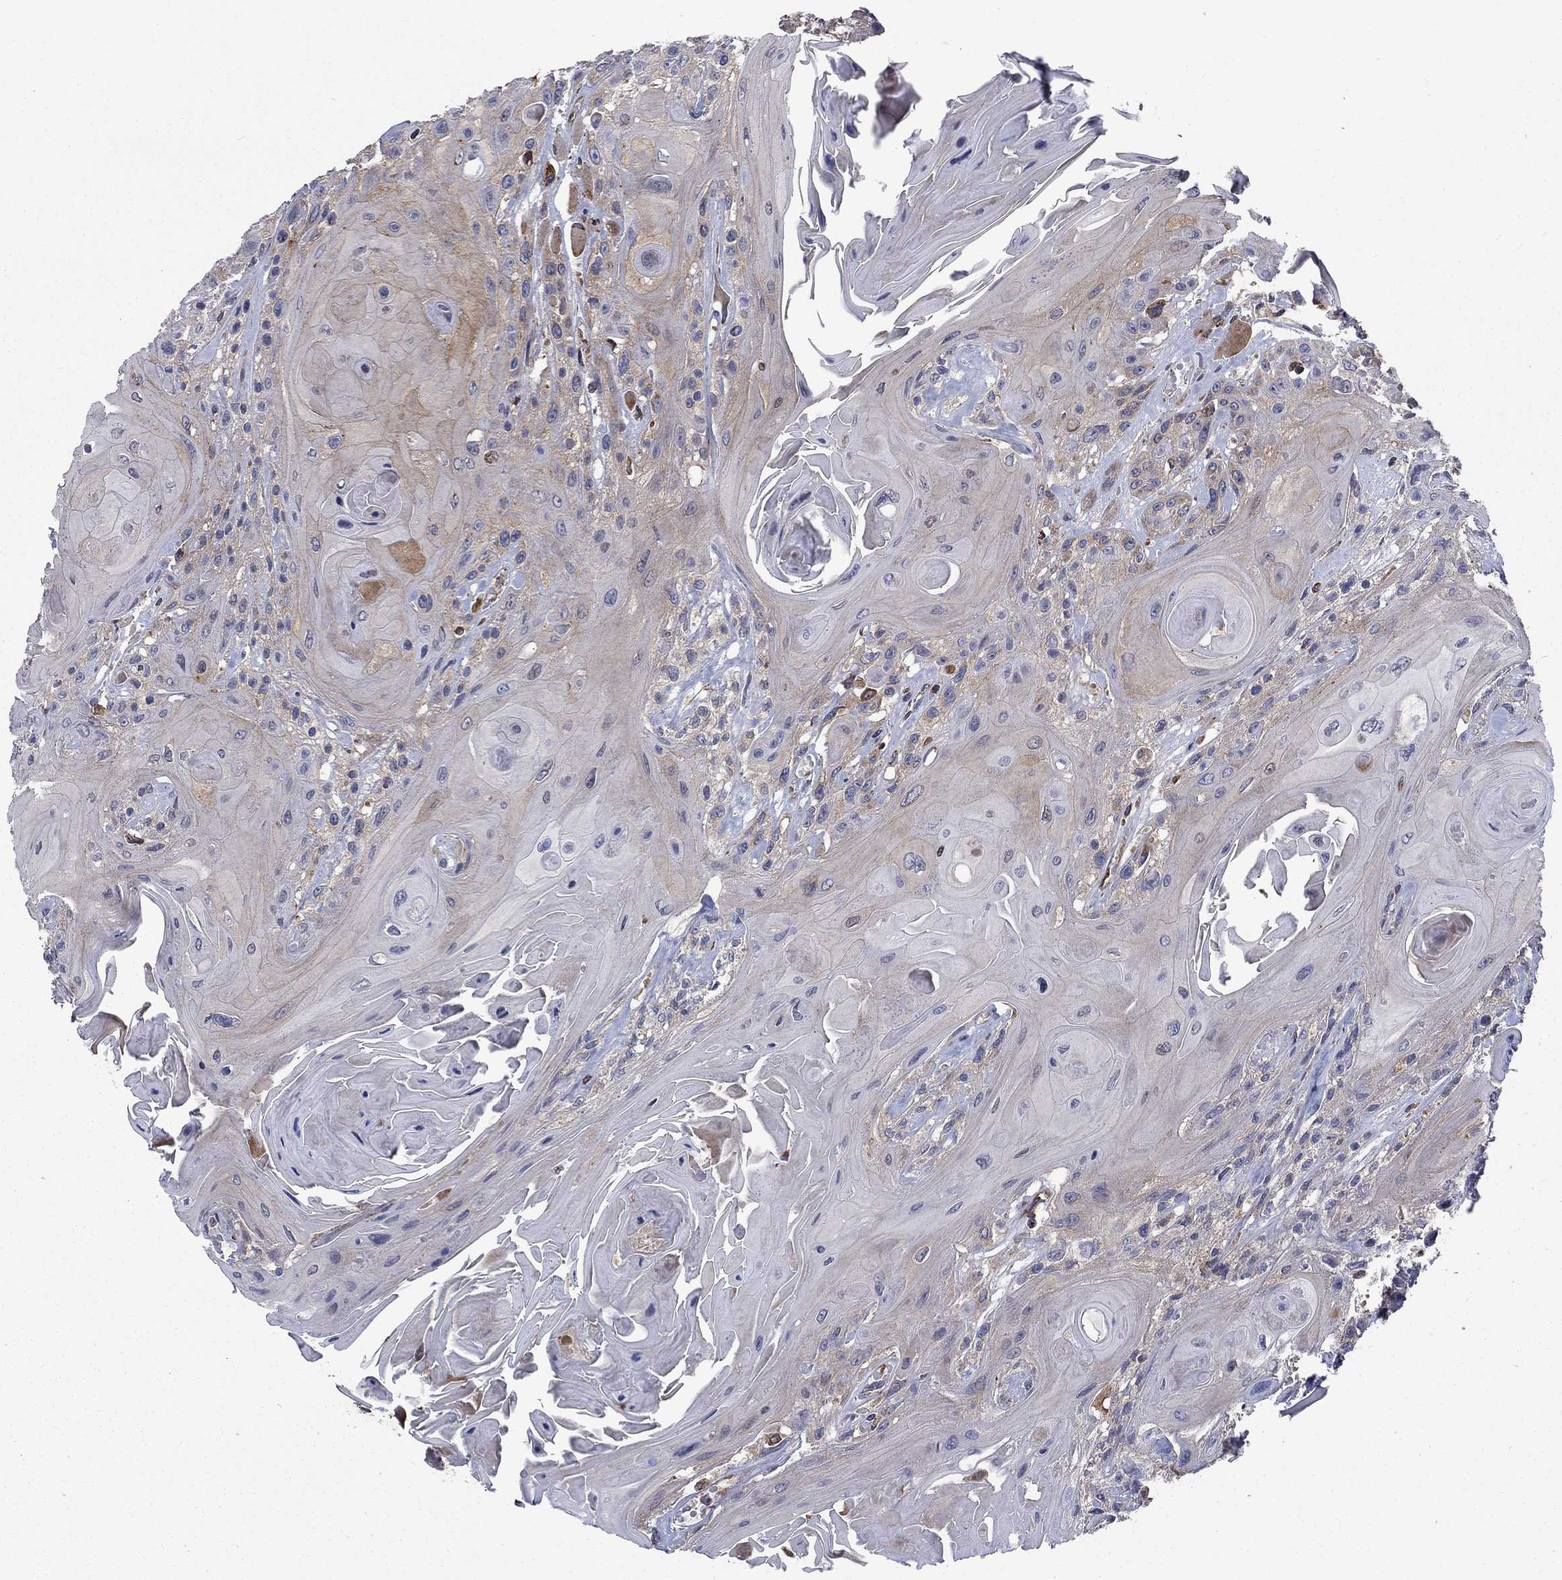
{"staining": {"intensity": "weak", "quantity": "25%-75%", "location": "cytoplasmic/membranous"}, "tissue": "head and neck cancer", "cell_type": "Tumor cells", "image_type": "cancer", "snomed": [{"axis": "morphology", "description": "Squamous cell carcinoma, NOS"}, {"axis": "topography", "description": "Head-Neck"}], "caption": "About 25%-75% of tumor cells in head and neck cancer (squamous cell carcinoma) display weak cytoplasmic/membranous protein positivity as visualized by brown immunohistochemical staining.", "gene": "NDUFC1", "patient": {"sex": "female", "age": 59}}